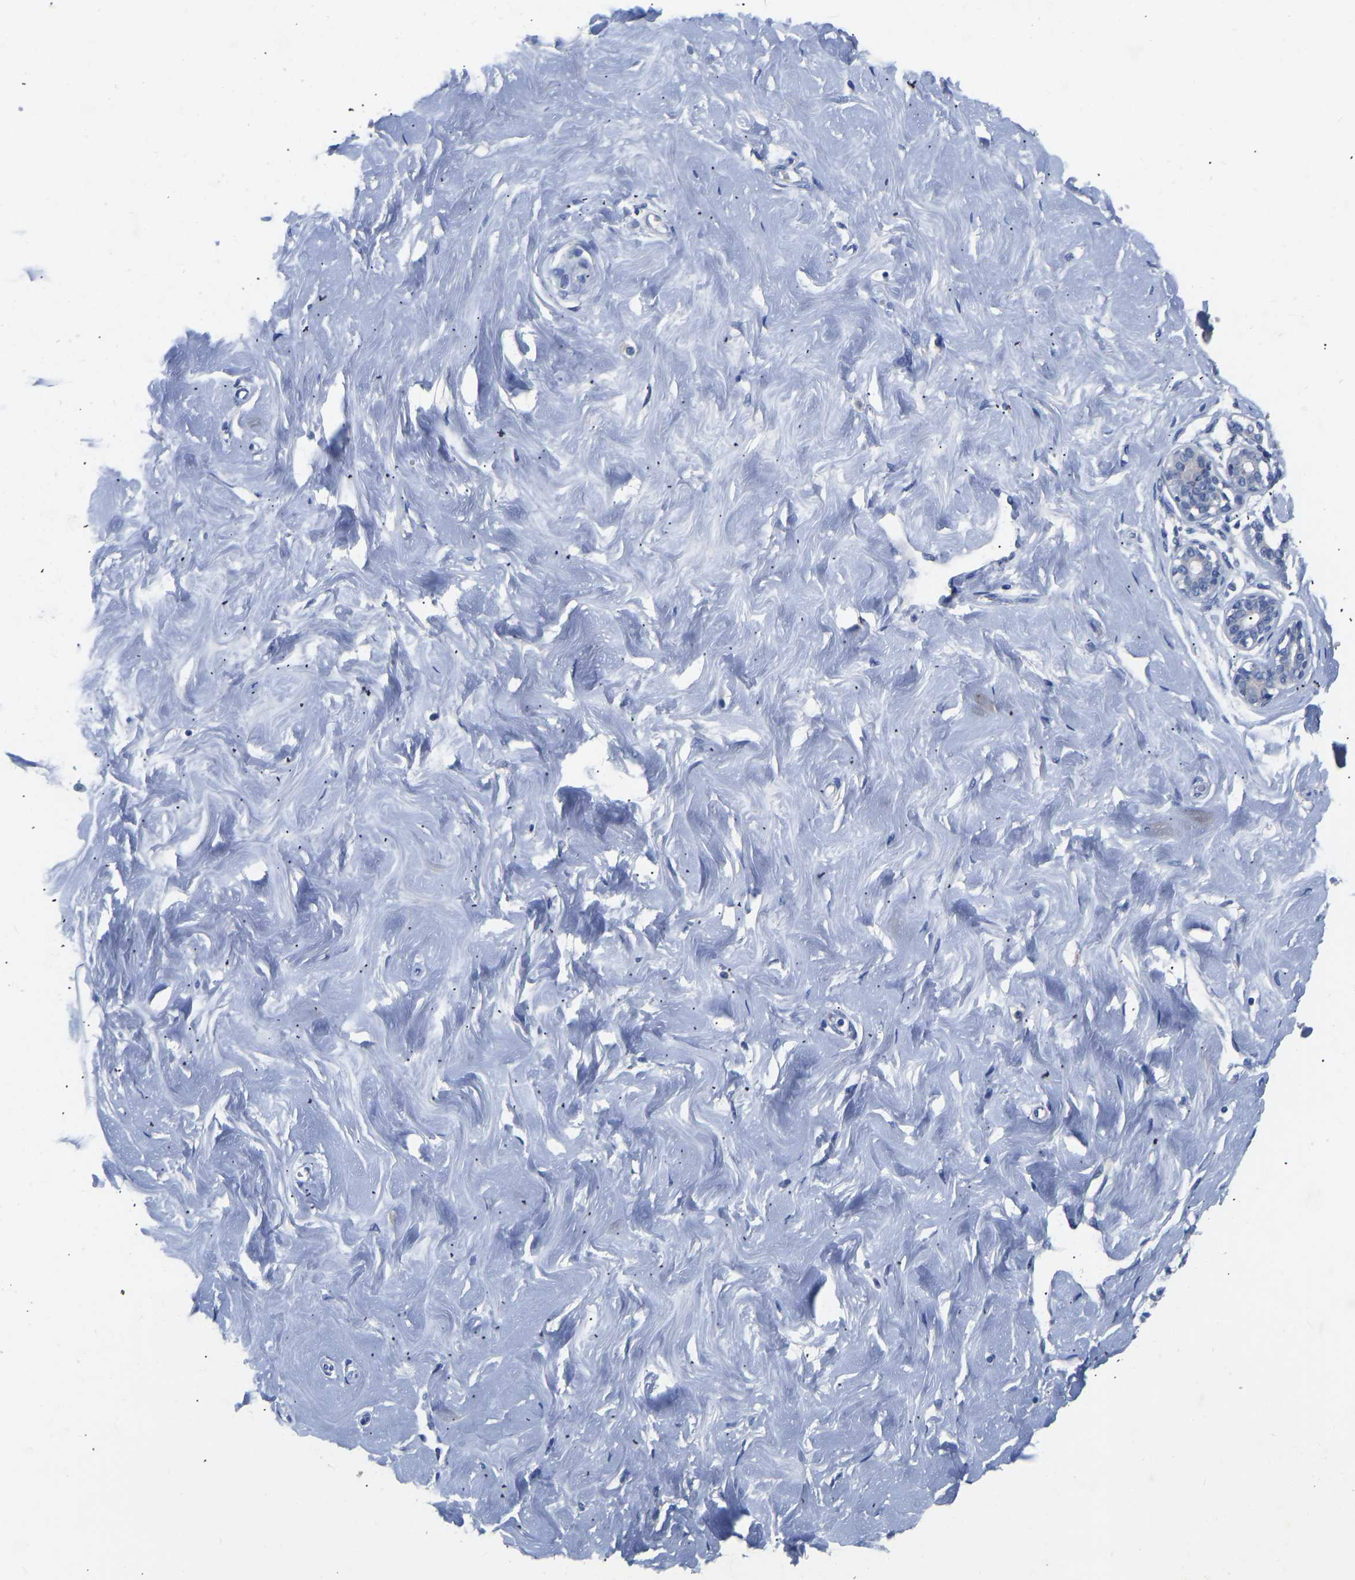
{"staining": {"intensity": "negative", "quantity": "none", "location": "none"}, "tissue": "breast", "cell_type": "Adipocytes", "image_type": "normal", "snomed": [{"axis": "morphology", "description": "Normal tissue, NOS"}, {"axis": "topography", "description": "Breast"}], "caption": "Immunohistochemistry (IHC) of benign breast reveals no expression in adipocytes.", "gene": "RBP1", "patient": {"sex": "female", "age": 23}}